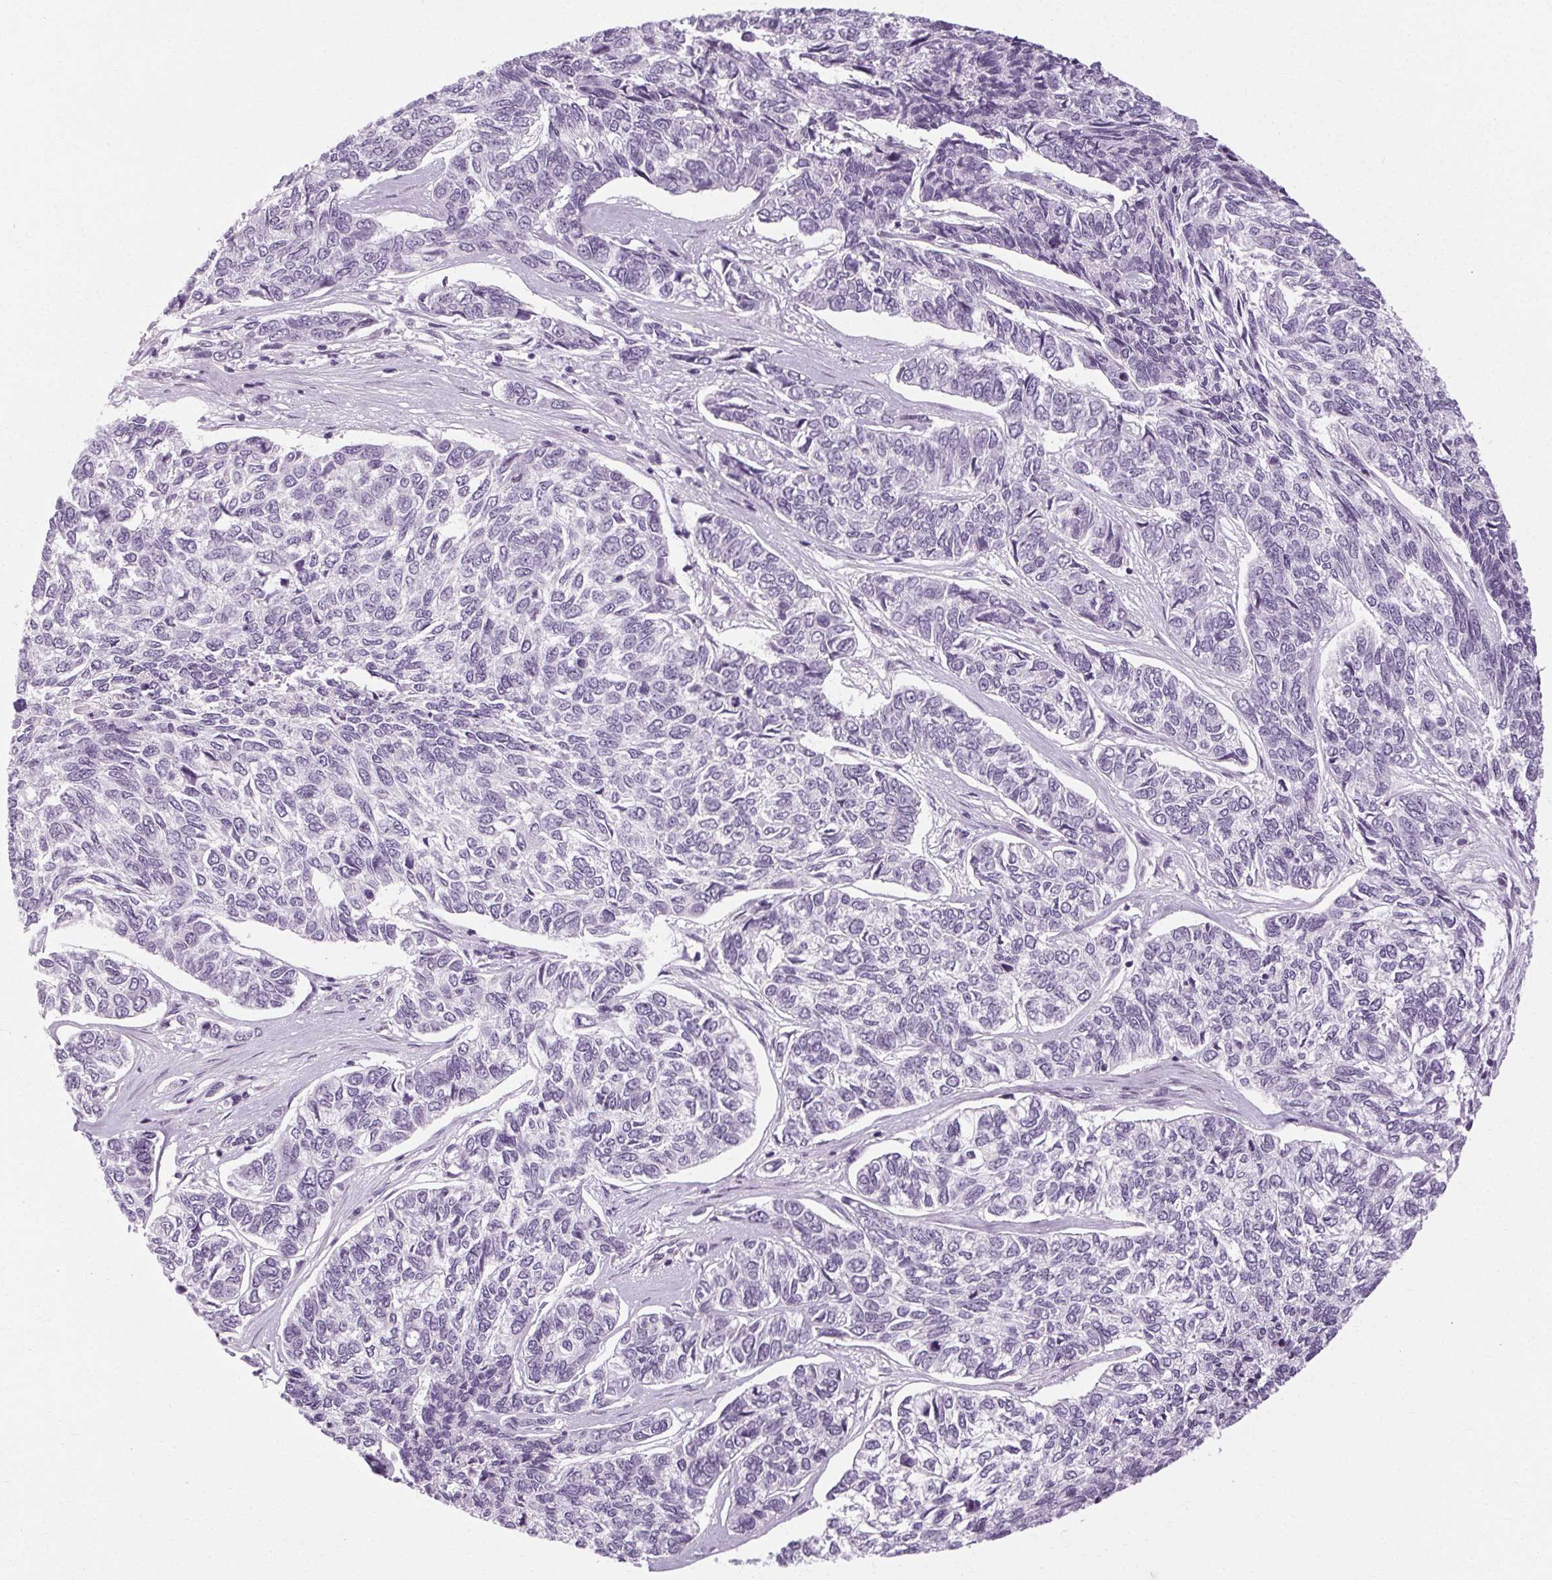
{"staining": {"intensity": "negative", "quantity": "none", "location": "none"}, "tissue": "skin cancer", "cell_type": "Tumor cells", "image_type": "cancer", "snomed": [{"axis": "morphology", "description": "Basal cell carcinoma"}, {"axis": "topography", "description": "Skin"}], "caption": "Immunohistochemistry (IHC) photomicrograph of neoplastic tissue: human skin basal cell carcinoma stained with DAB displays no significant protein staining in tumor cells.", "gene": "POMC", "patient": {"sex": "female", "age": 65}}